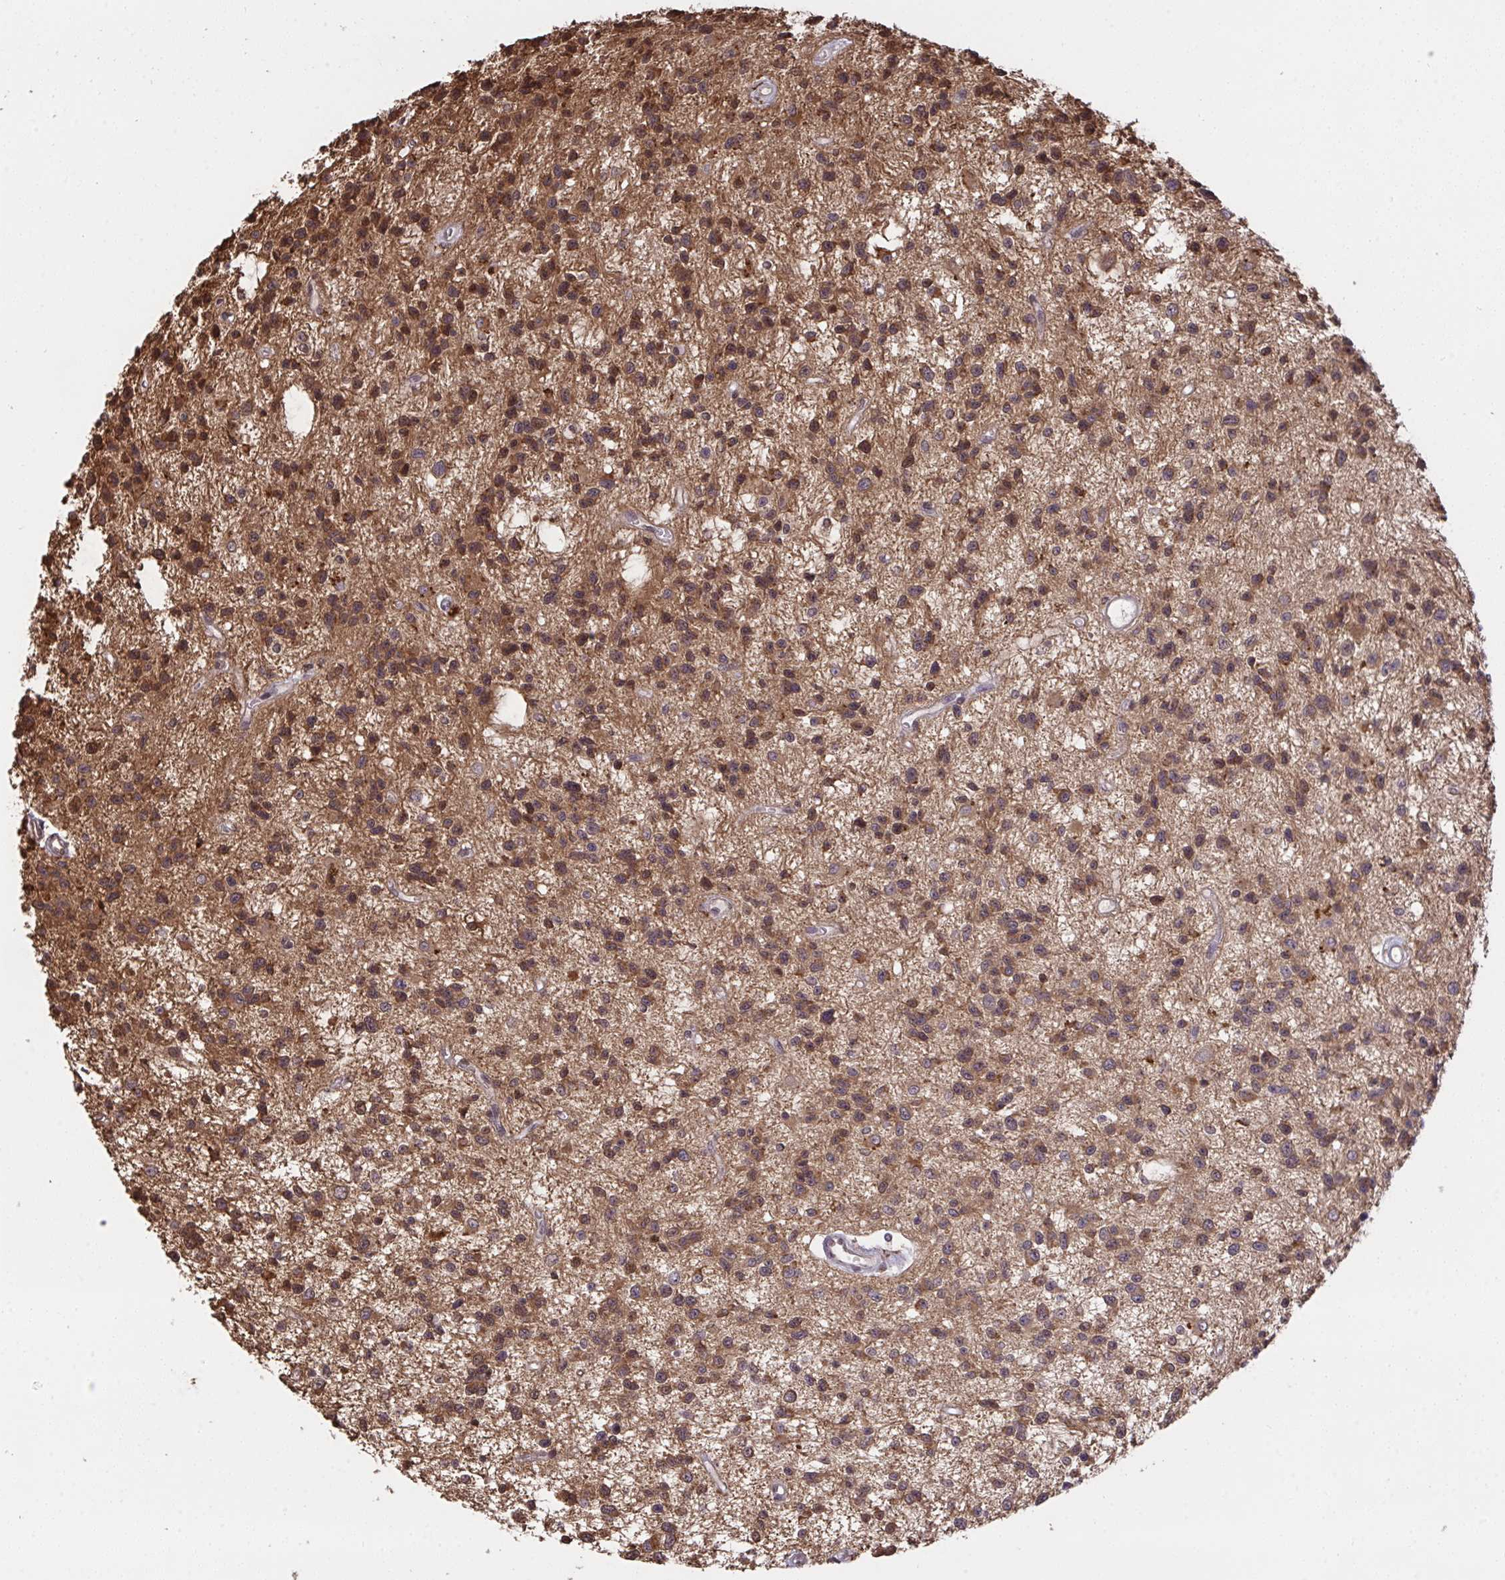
{"staining": {"intensity": "moderate", "quantity": ">75%", "location": "cytoplasmic/membranous"}, "tissue": "glioma", "cell_type": "Tumor cells", "image_type": "cancer", "snomed": [{"axis": "morphology", "description": "Glioma, malignant, Low grade"}, {"axis": "topography", "description": "Brain"}], "caption": "A high-resolution micrograph shows immunohistochemistry staining of malignant glioma (low-grade), which displays moderate cytoplasmic/membranous positivity in approximately >75% of tumor cells.", "gene": "C12orf57", "patient": {"sex": "male", "age": 43}}